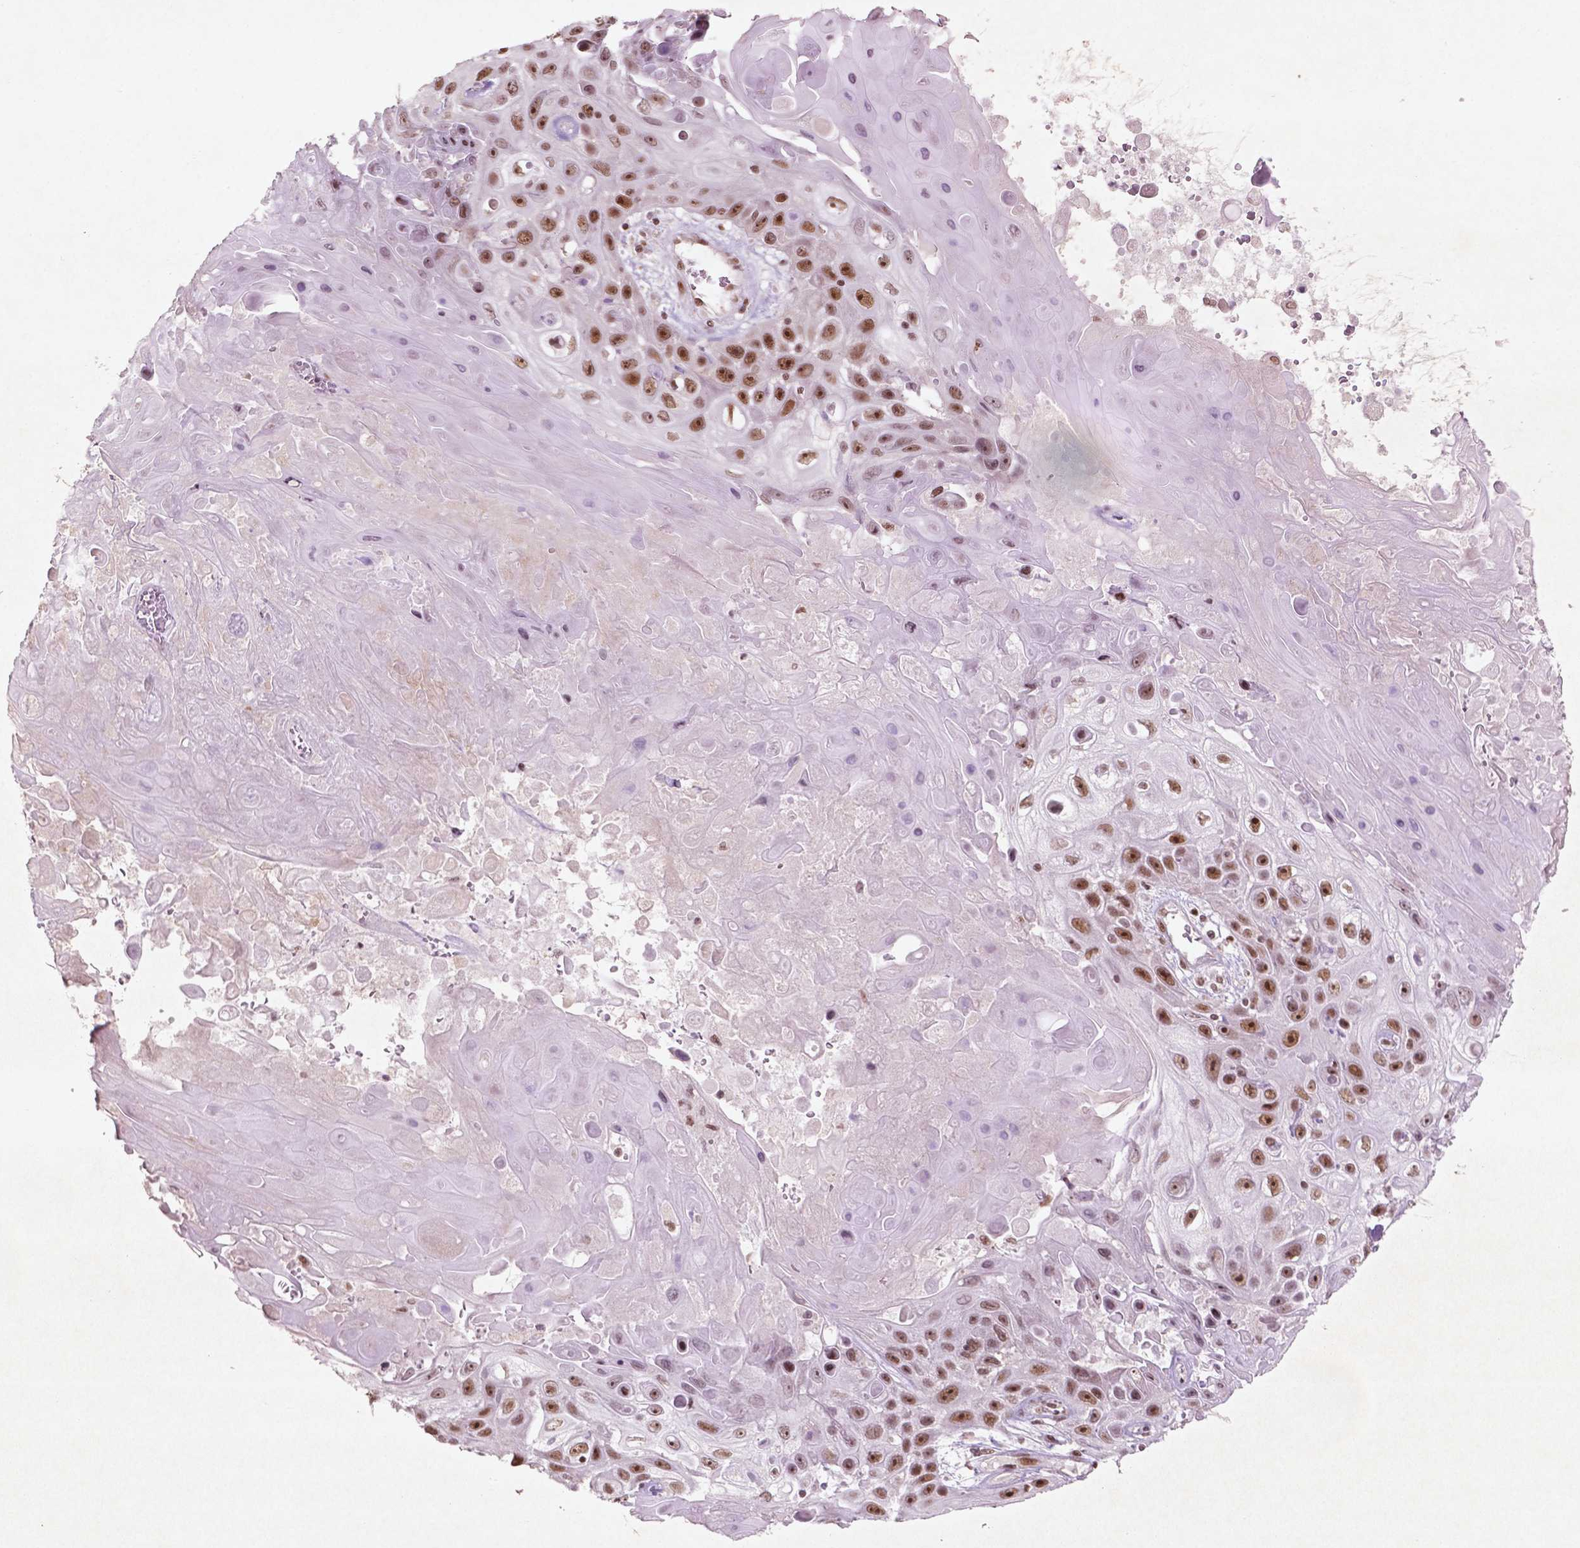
{"staining": {"intensity": "moderate", "quantity": ">75%", "location": "nuclear"}, "tissue": "skin cancer", "cell_type": "Tumor cells", "image_type": "cancer", "snomed": [{"axis": "morphology", "description": "Squamous cell carcinoma, NOS"}, {"axis": "topography", "description": "Skin"}], "caption": "IHC (DAB) staining of human skin squamous cell carcinoma reveals moderate nuclear protein positivity in about >75% of tumor cells.", "gene": "HMG20B", "patient": {"sex": "male", "age": 82}}